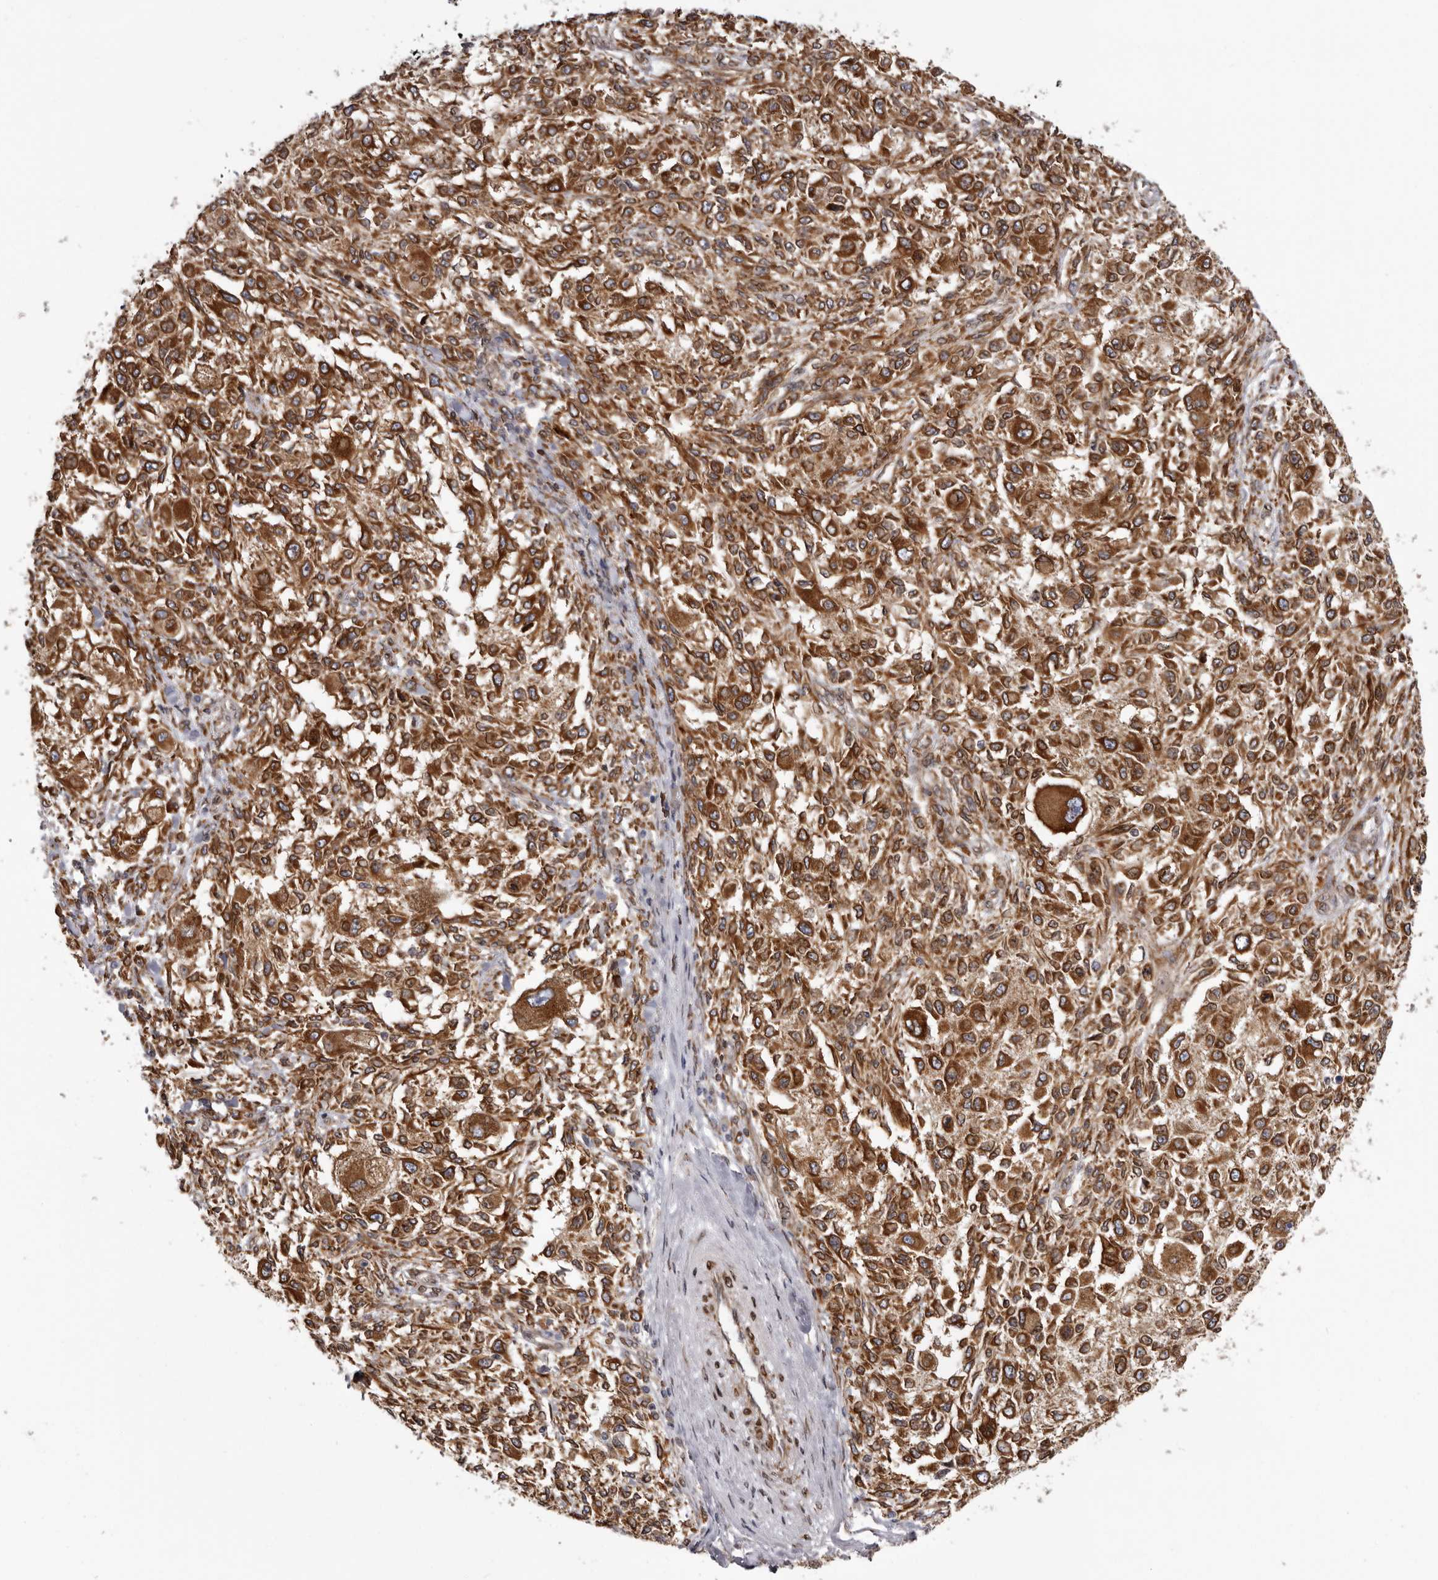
{"staining": {"intensity": "moderate", "quantity": ">75%", "location": "cytoplasmic/membranous"}, "tissue": "melanoma", "cell_type": "Tumor cells", "image_type": "cancer", "snomed": [{"axis": "morphology", "description": "Necrosis, NOS"}, {"axis": "morphology", "description": "Malignant melanoma, NOS"}, {"axis": "topography", "description": "Skin"}], "caption": "Immunohistochemistry (IHC) staining of malignant melanoma, which exhibits medium levels of moderate cytoplasmic/membranous staining in approximately >75% of tumor cells indicating moderate cytoplasmic/membranous protein staining. The staining was performed using DAB (3,3'-diaminobenzidine) (brown) for protein detection and nuclei were counterstained in hematoxylin (blue).", "gene": "C4orf3", "patient": {"sex": "female", "age": 87}}